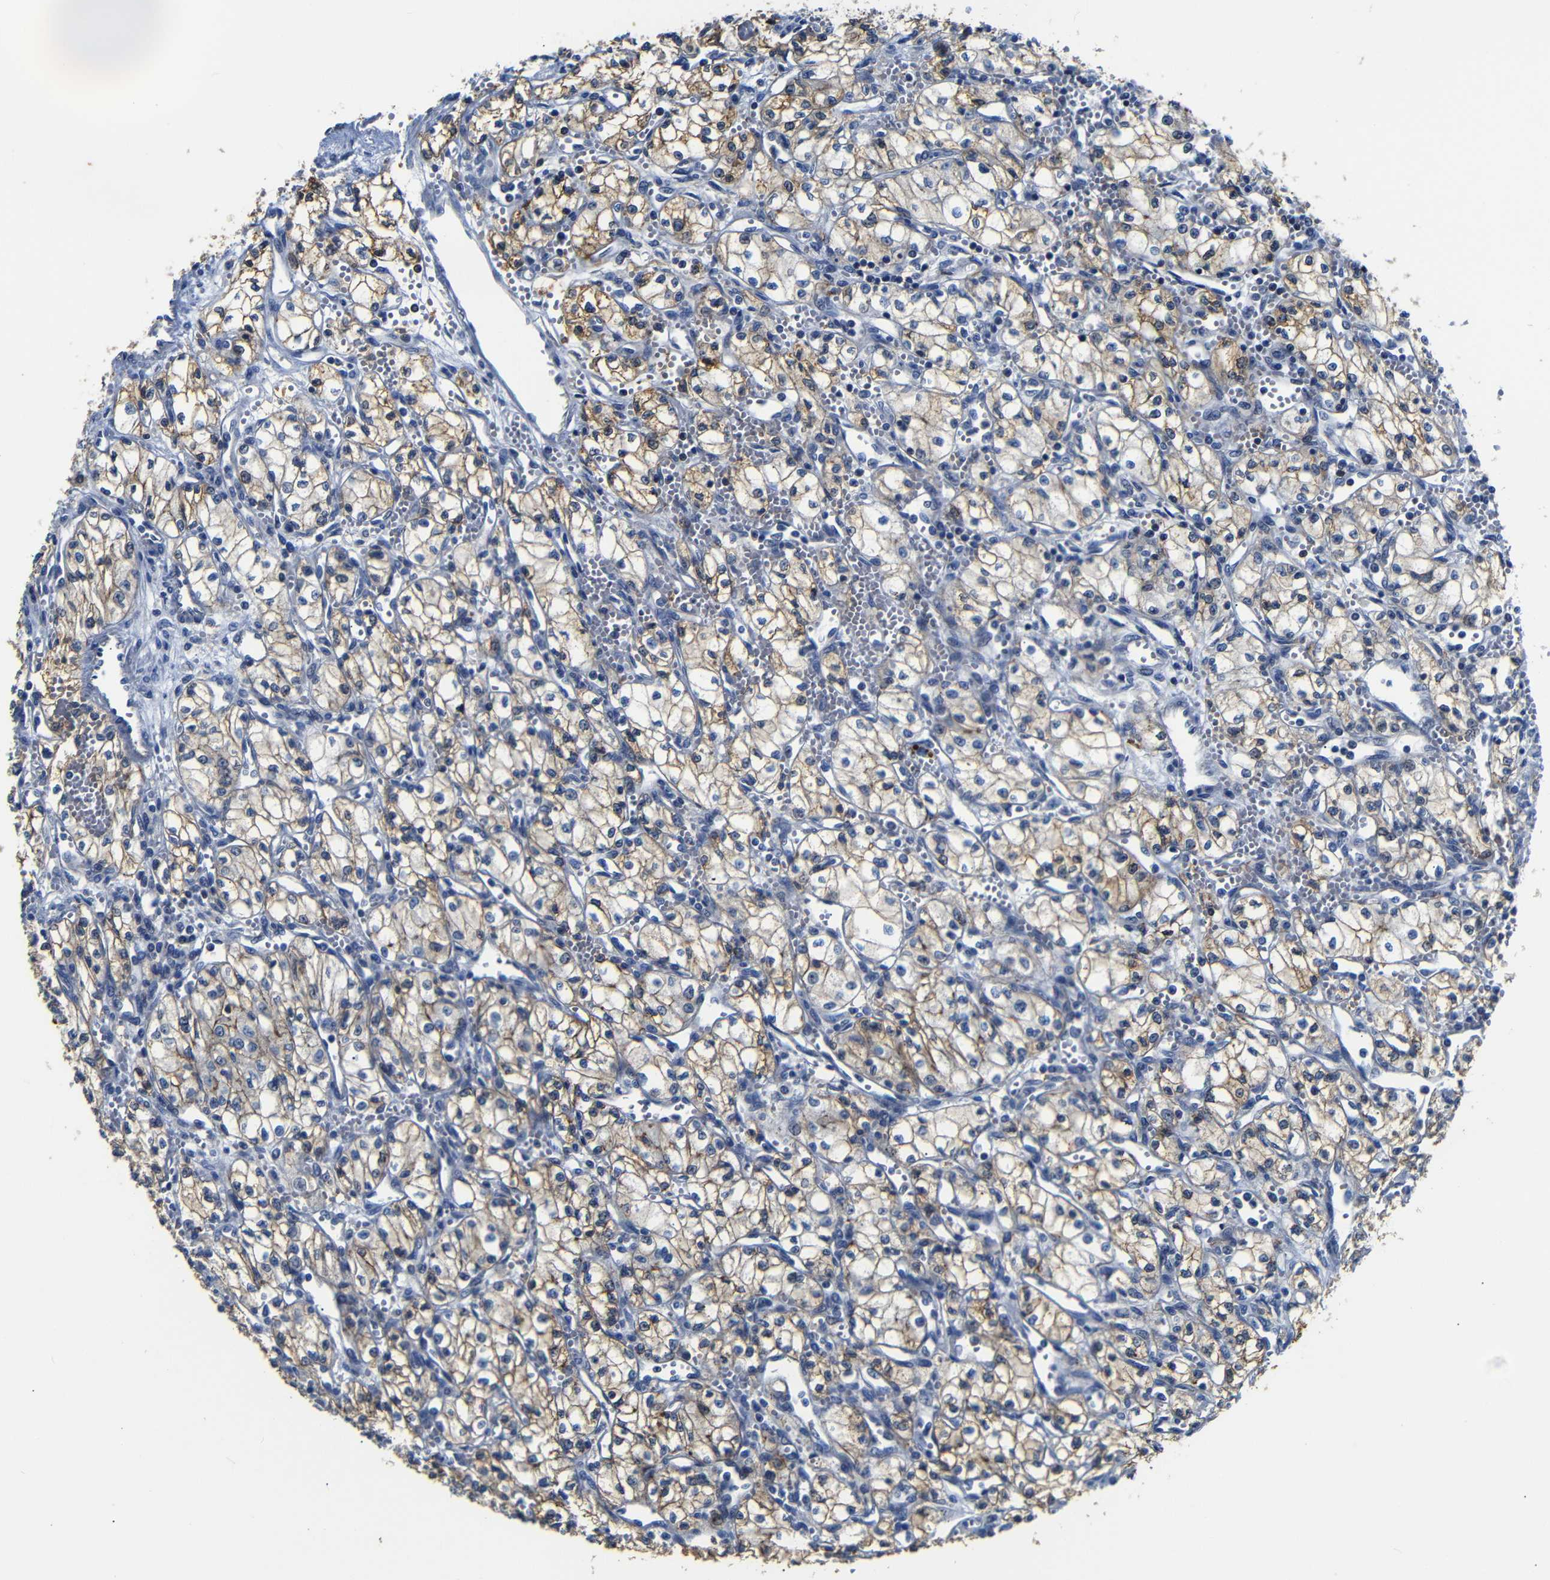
{"staining": {"intensity": "moderate", "quantity": ">75%", "location": "cytoplasmic/membranous"}, "tissue": "renal cancer", "cell_type": "Tumor cells", "image_type": "cancer", "snomed": [{"axis": "morphology", "description": "Normal tissue, NOS"}, {"axis": "morphology", "description": "Adenocarcinoma, NOS"}, {"axis": "topography", "description": "Kidney"}], "caption": "Moderate cytoplasmic/membranous expression is present in about >75% of tumor cells in adenocarcinoma (renal). (DAB IHC, brown staining for protein, blue staining for nuclei).", "gene": "AFDN", "patient": {"sex": "male", "age": 59}}